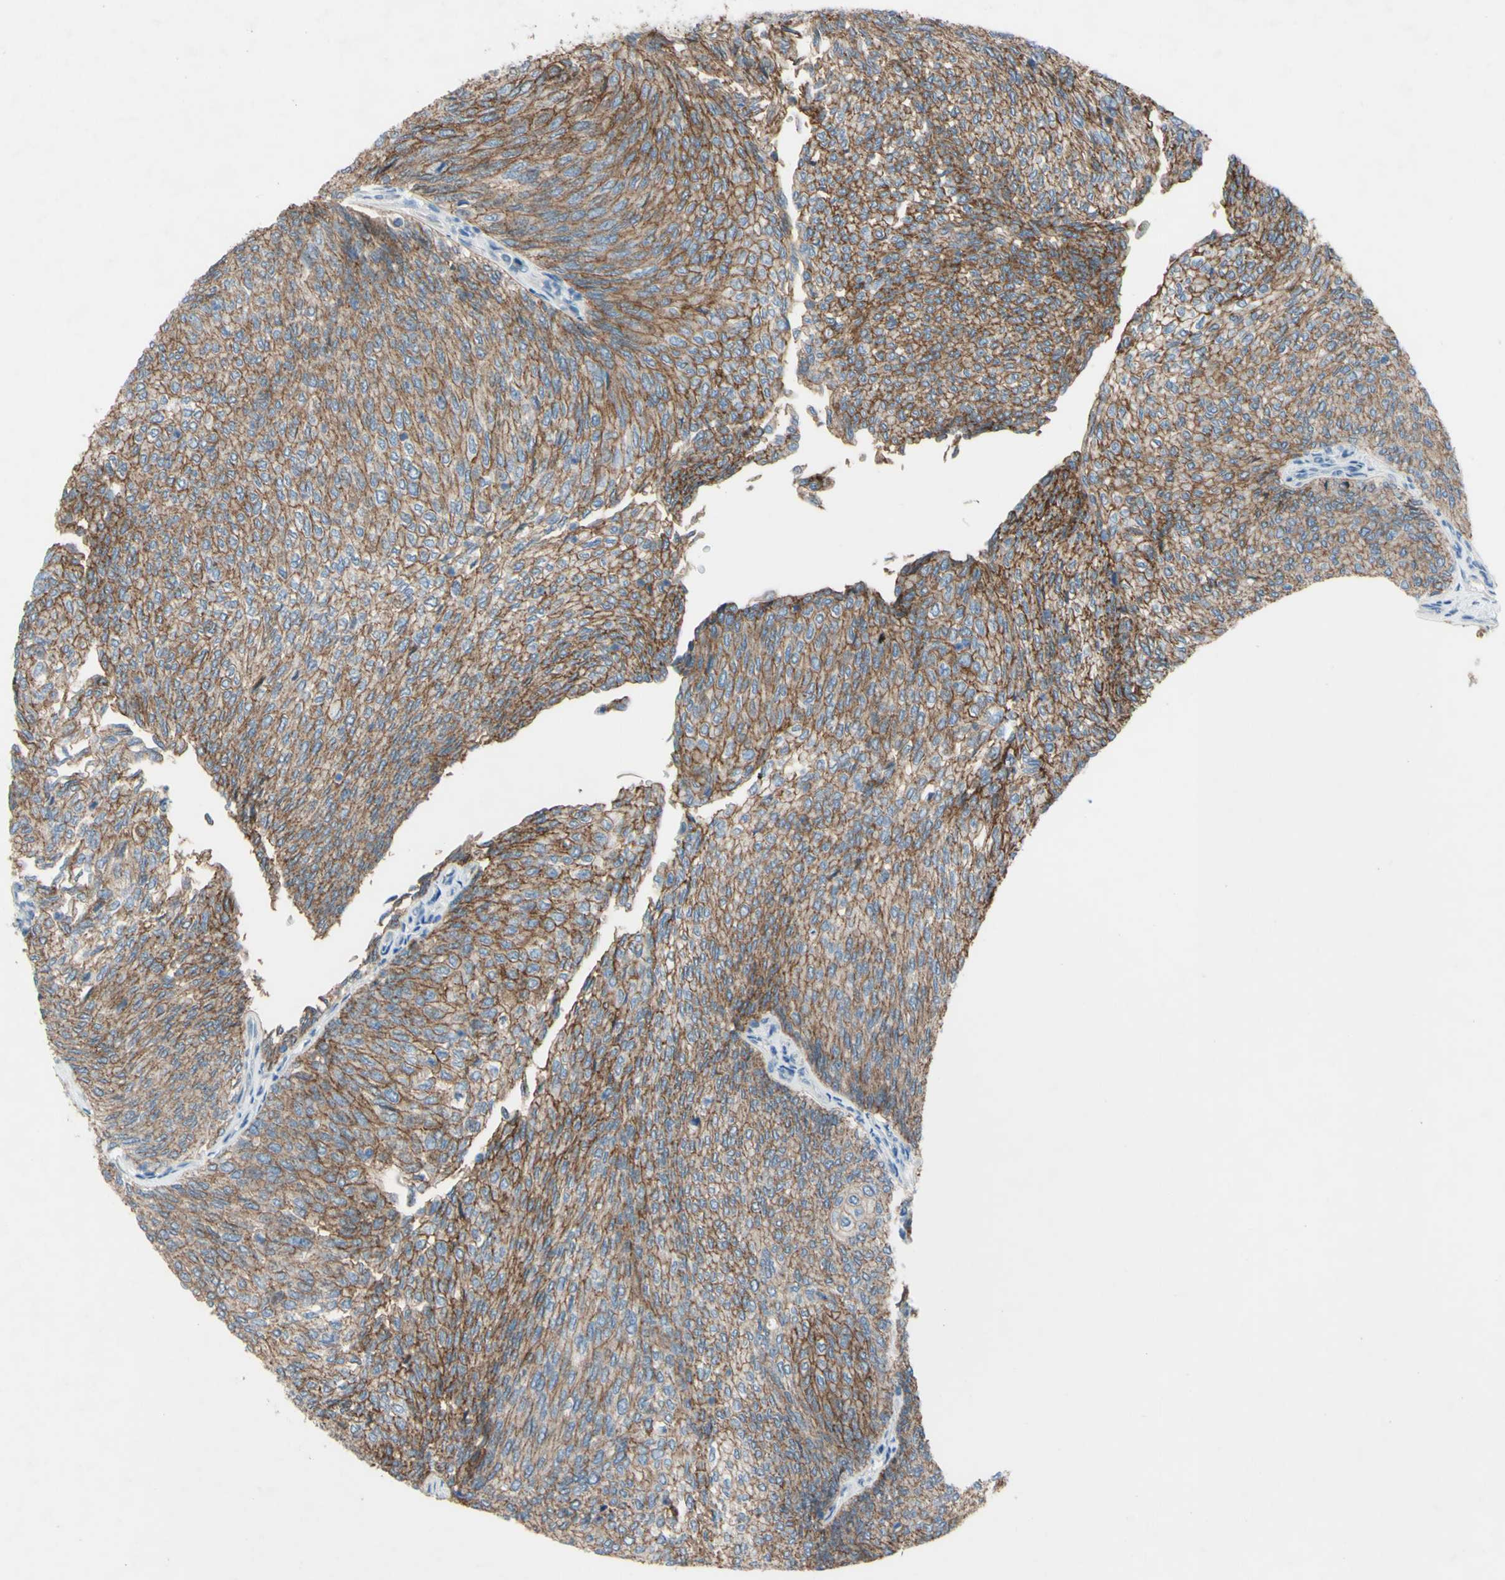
{"staining": {"intensity": "moderate", "quantity": ">75%", "location": "cytoplasmic/membranous"}, "tissue": "urothelial cancer", "cell_type": "Tumor cells", "image_type": "cancer", "snomed": [{"axis": "morphology", "description": "Urothelial carcinoma, Low grade"}, {"axis": "topography", "description": "Urinary bladder"}], "caption": "Urothelial cancer tissue demonstrates moderate cytoplasmic/membranous positivity in about >75% of tumor cells, visualized by immunohistochemistry. The staining was performed using DAB (3,3'-diaminobenzidine), with brown indicating positive protein expression. Nuclei are stained blue with hematoxylin.", "gene": "CDCP1", "patient": {"sex": "female", "age": 79}}